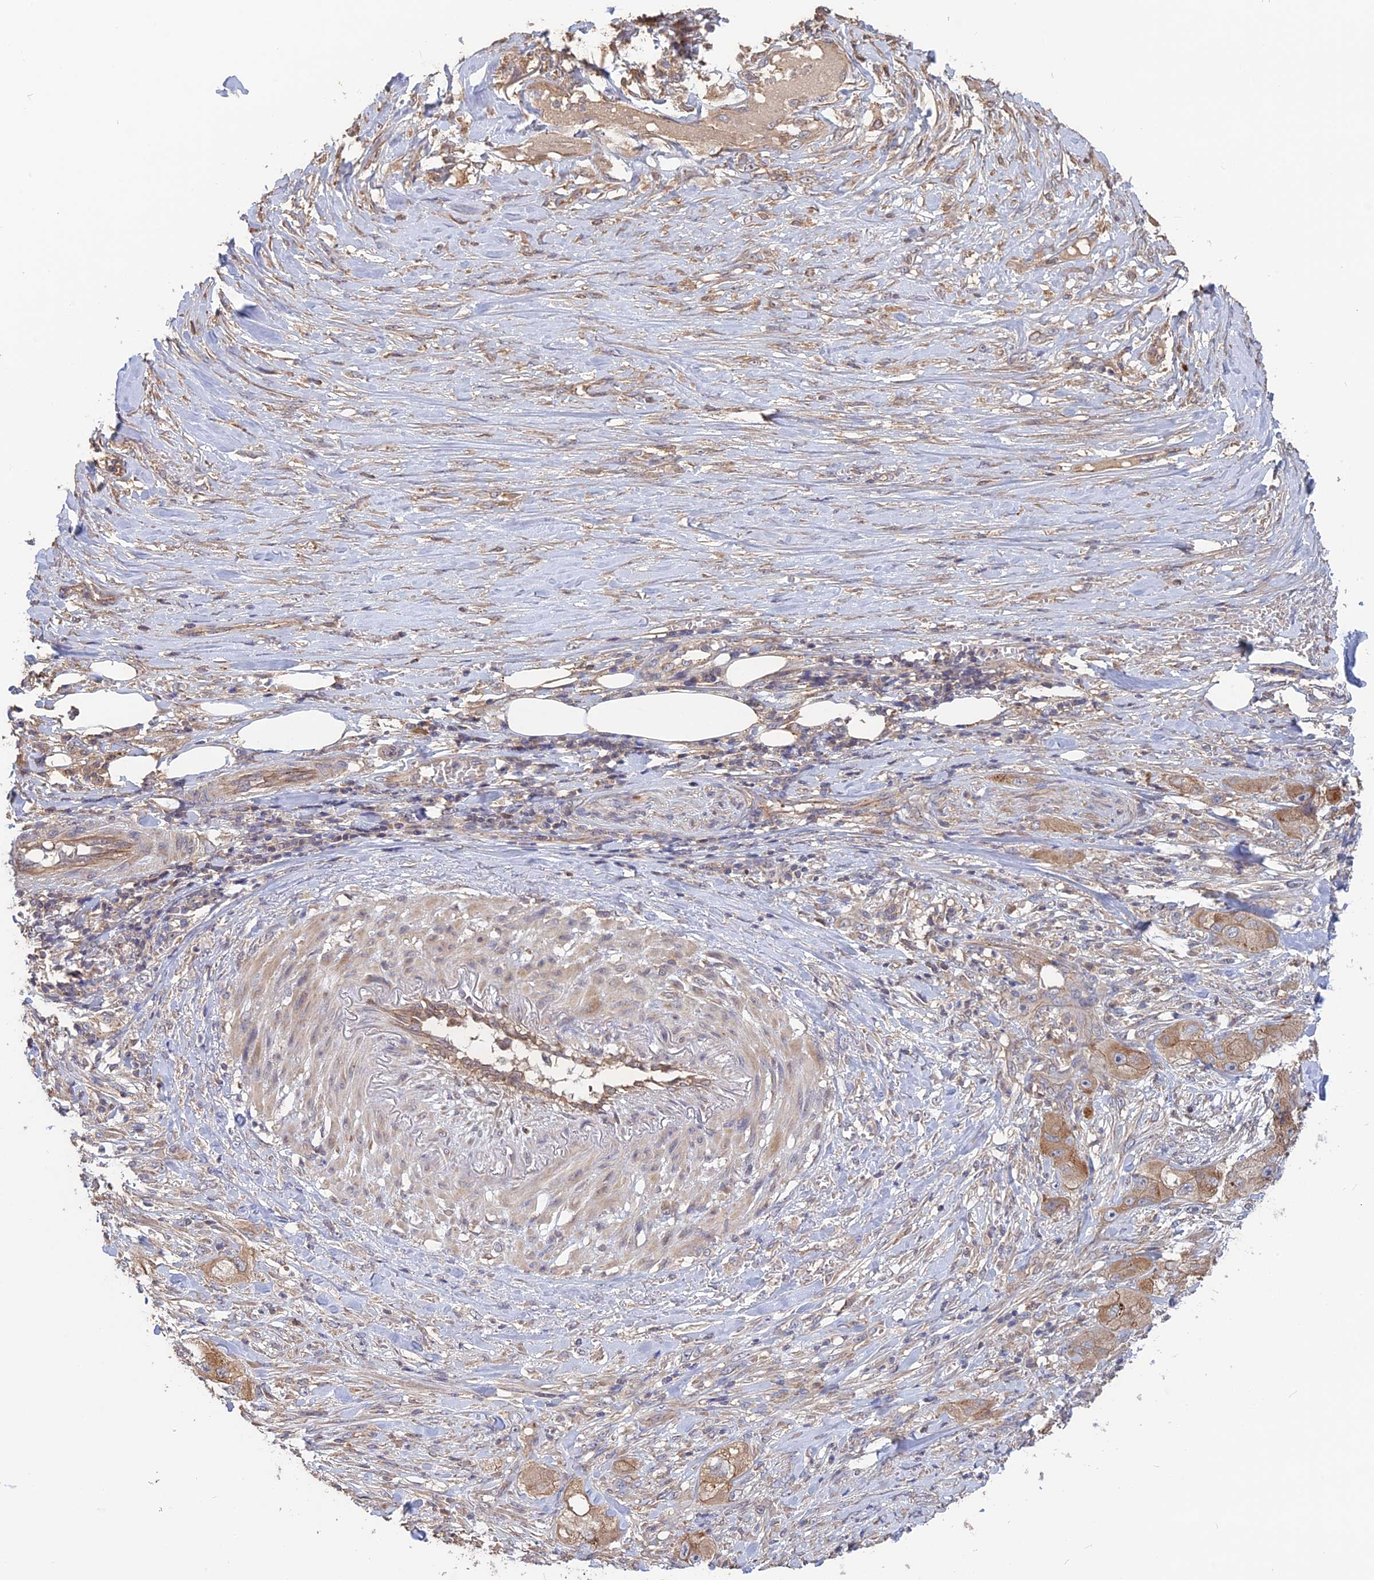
{"staining": {"intensity": "moderate", "quantity": "25%-75%", "location": "cytoplasmic/membranous"}, "tissue": "skin cancer", "cell_type": "Tumor cells", "image_type": "cancer", "snomed": [{"axis": "morphology", "description": "Squamous cell carcinoma, NOS"}, {"axis": "topography", "description": "Skin"}, {"axis": "topography", "description": "Subcutis"}], "caption": "IHC staining of skin cancer, which displays medium levels of moderate cytoplasmic/membranous expression in about 25%-75% of tumor cells indicating moderate cytoplasmic/membranous protein expression. The staining was performed using DAB (brown) for protein detection and nuclei were counterstained in hematoxylin (blue).", "gene": "ARHGAP40", "patient": {"sex": "male", "age": 73}}